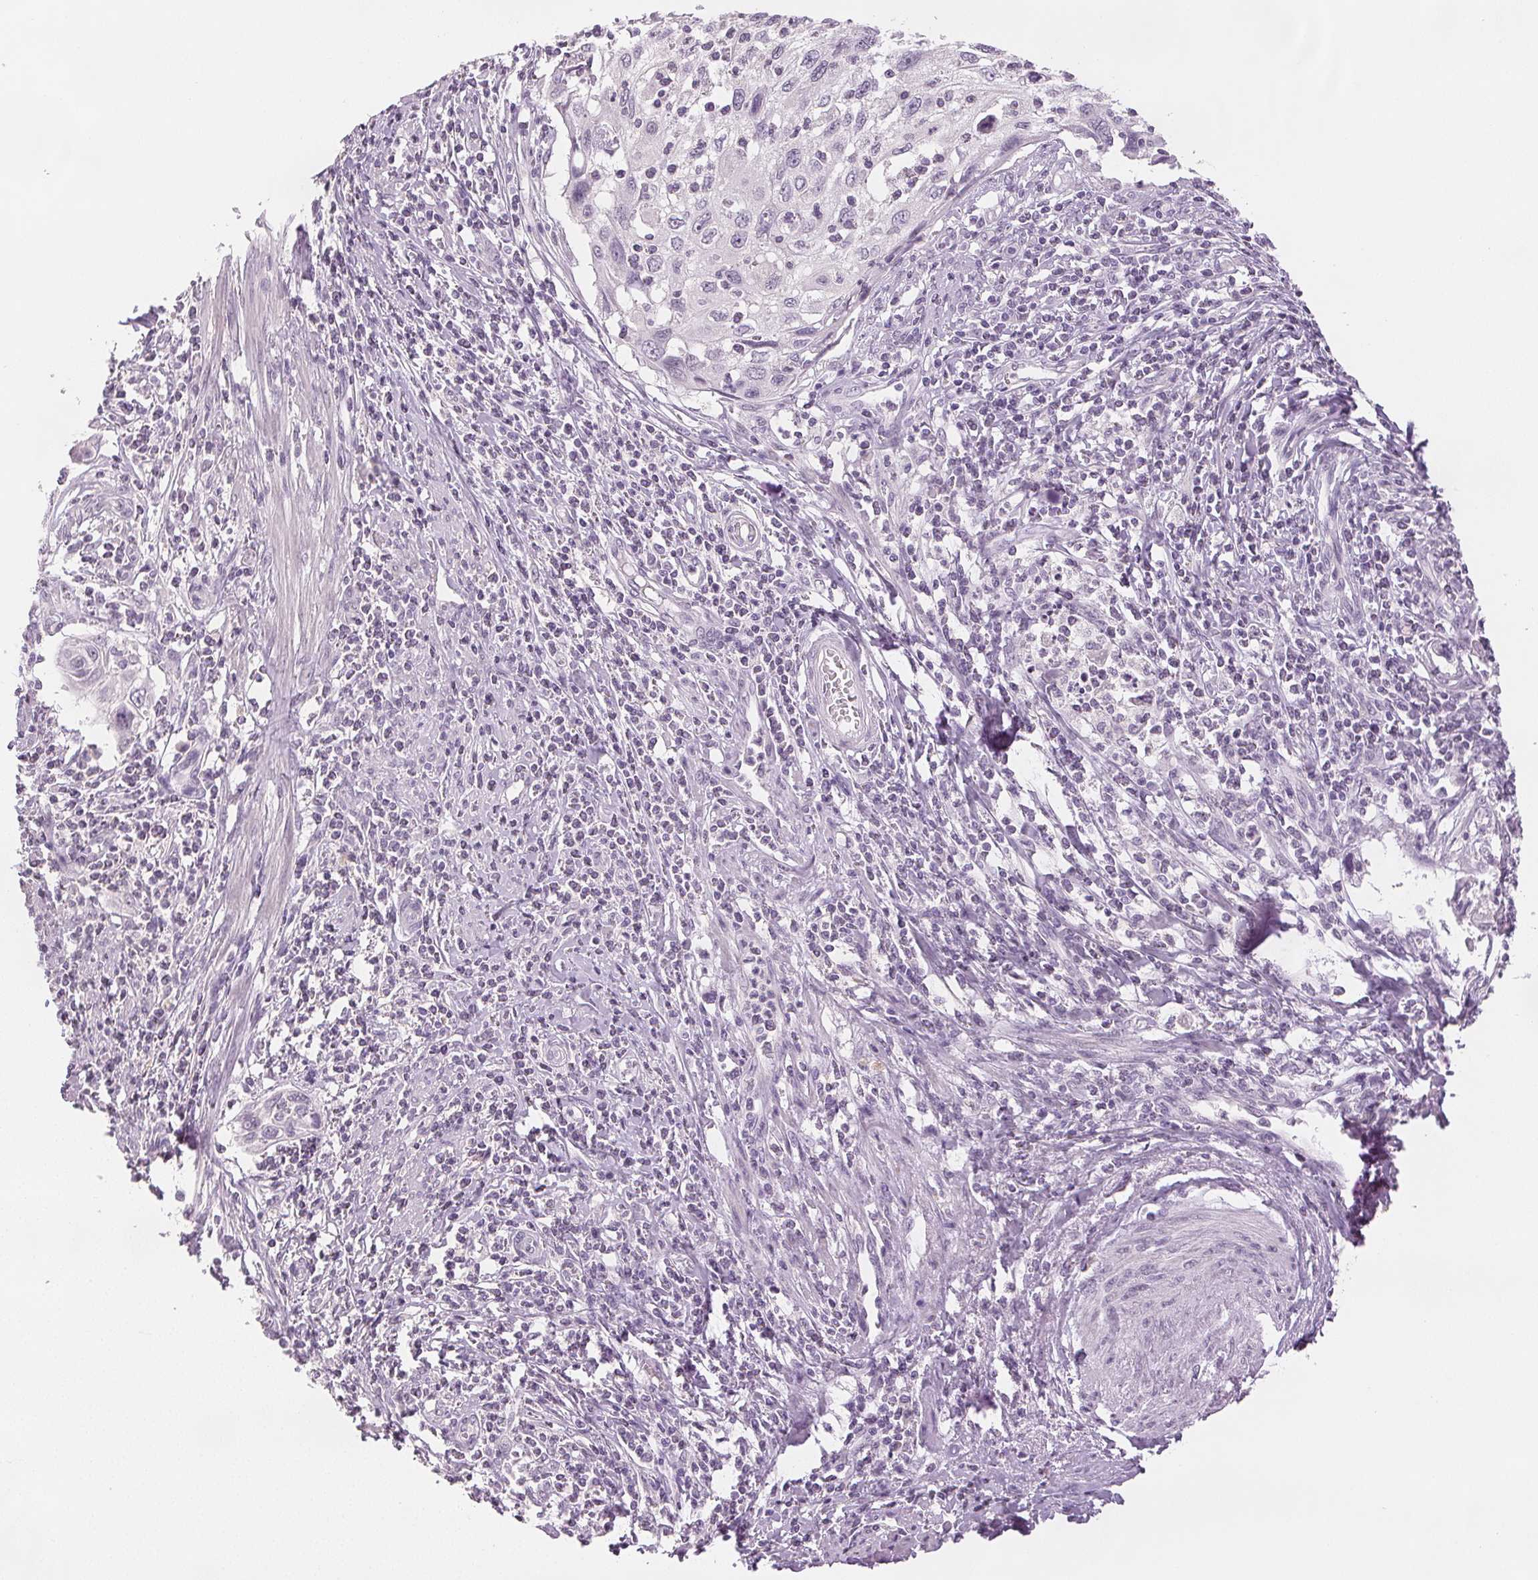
{"staining": {"intensity": "negative", "quantity": "none", "location": "none"}, "tissue": "cervical cancer", "cell_type": "Tumor cells", "image_type": "cancer", "snomed": [{"axis": "morphology", "description": "Squamous cell carcinoma, NOS"}, {"axis": "topography", "description": "Cervix"}], "caption": "Immunohistochemical staining of human cervical cancer (squamous cell carcinoma) demonstrates no significant staining in tumor cells.", "gene": "SCGN", "patient": {"sex": "female", "age": 70}}